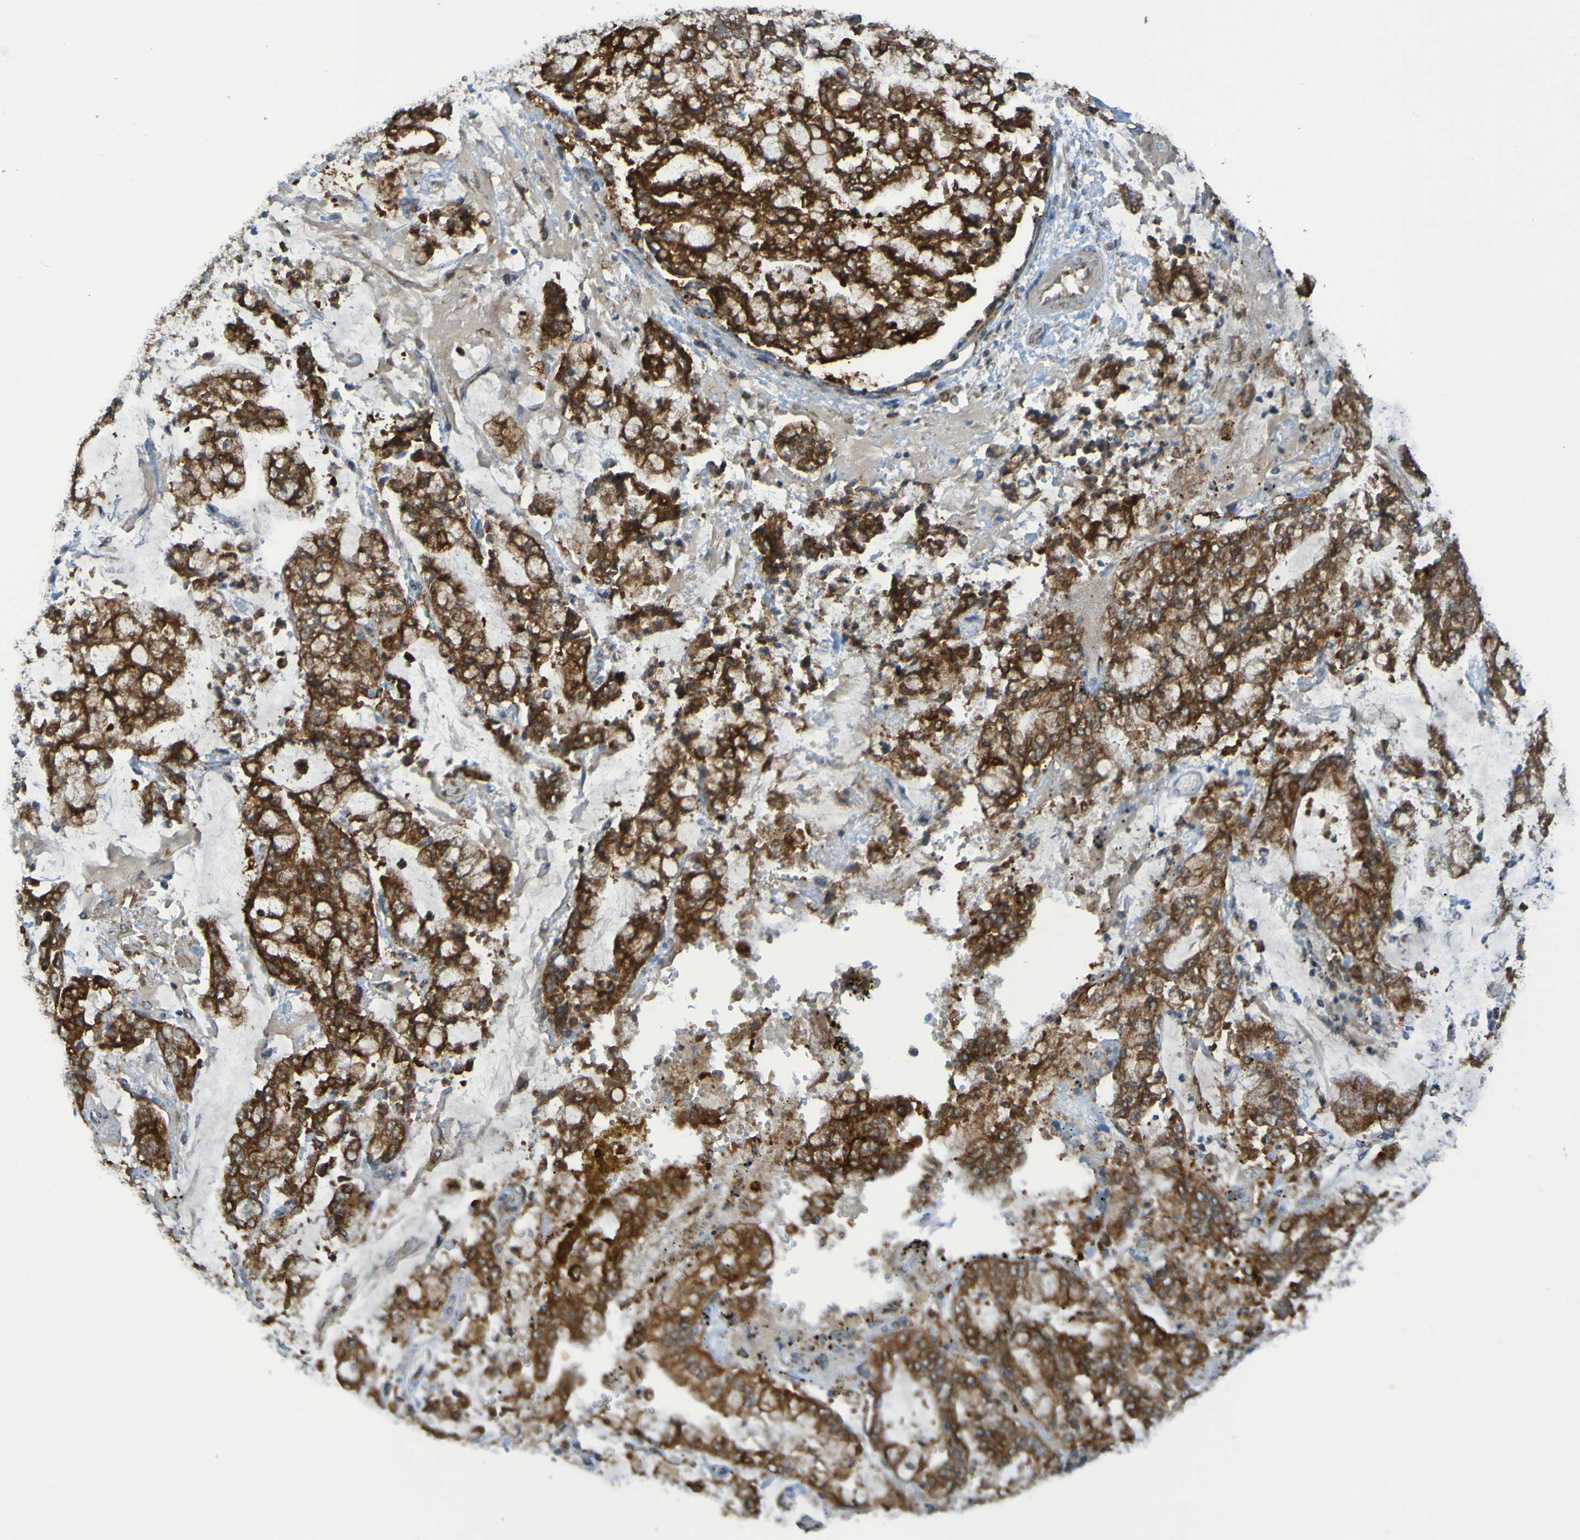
{"staining": {"intensity": "strong", "quantity": ">75%", "location": "cytoplasmic/membranous"}, "tissue": "stomach cancer", "cell_type": "Tumor cells", "image_type": "cancer", "snomed": [{"axis": "morphology", "description": "Adenocarcinoma, NOS"}, {"axis": "topography", "description": "Stomach"}], "caption": "A photomicrograph of adenocarcinoma (stomach) stained for a protein demonstrates strong cytoplasmic/membranous brown staining in tumor cells. (Stains: DAB (3,3'-diaminobenzidine) in brown, nuclei in blue, Microscopy: brightfield microscopy at high magnification).", "gene": "CCDC51", "patient": {"sex": "male", "age": 76}}